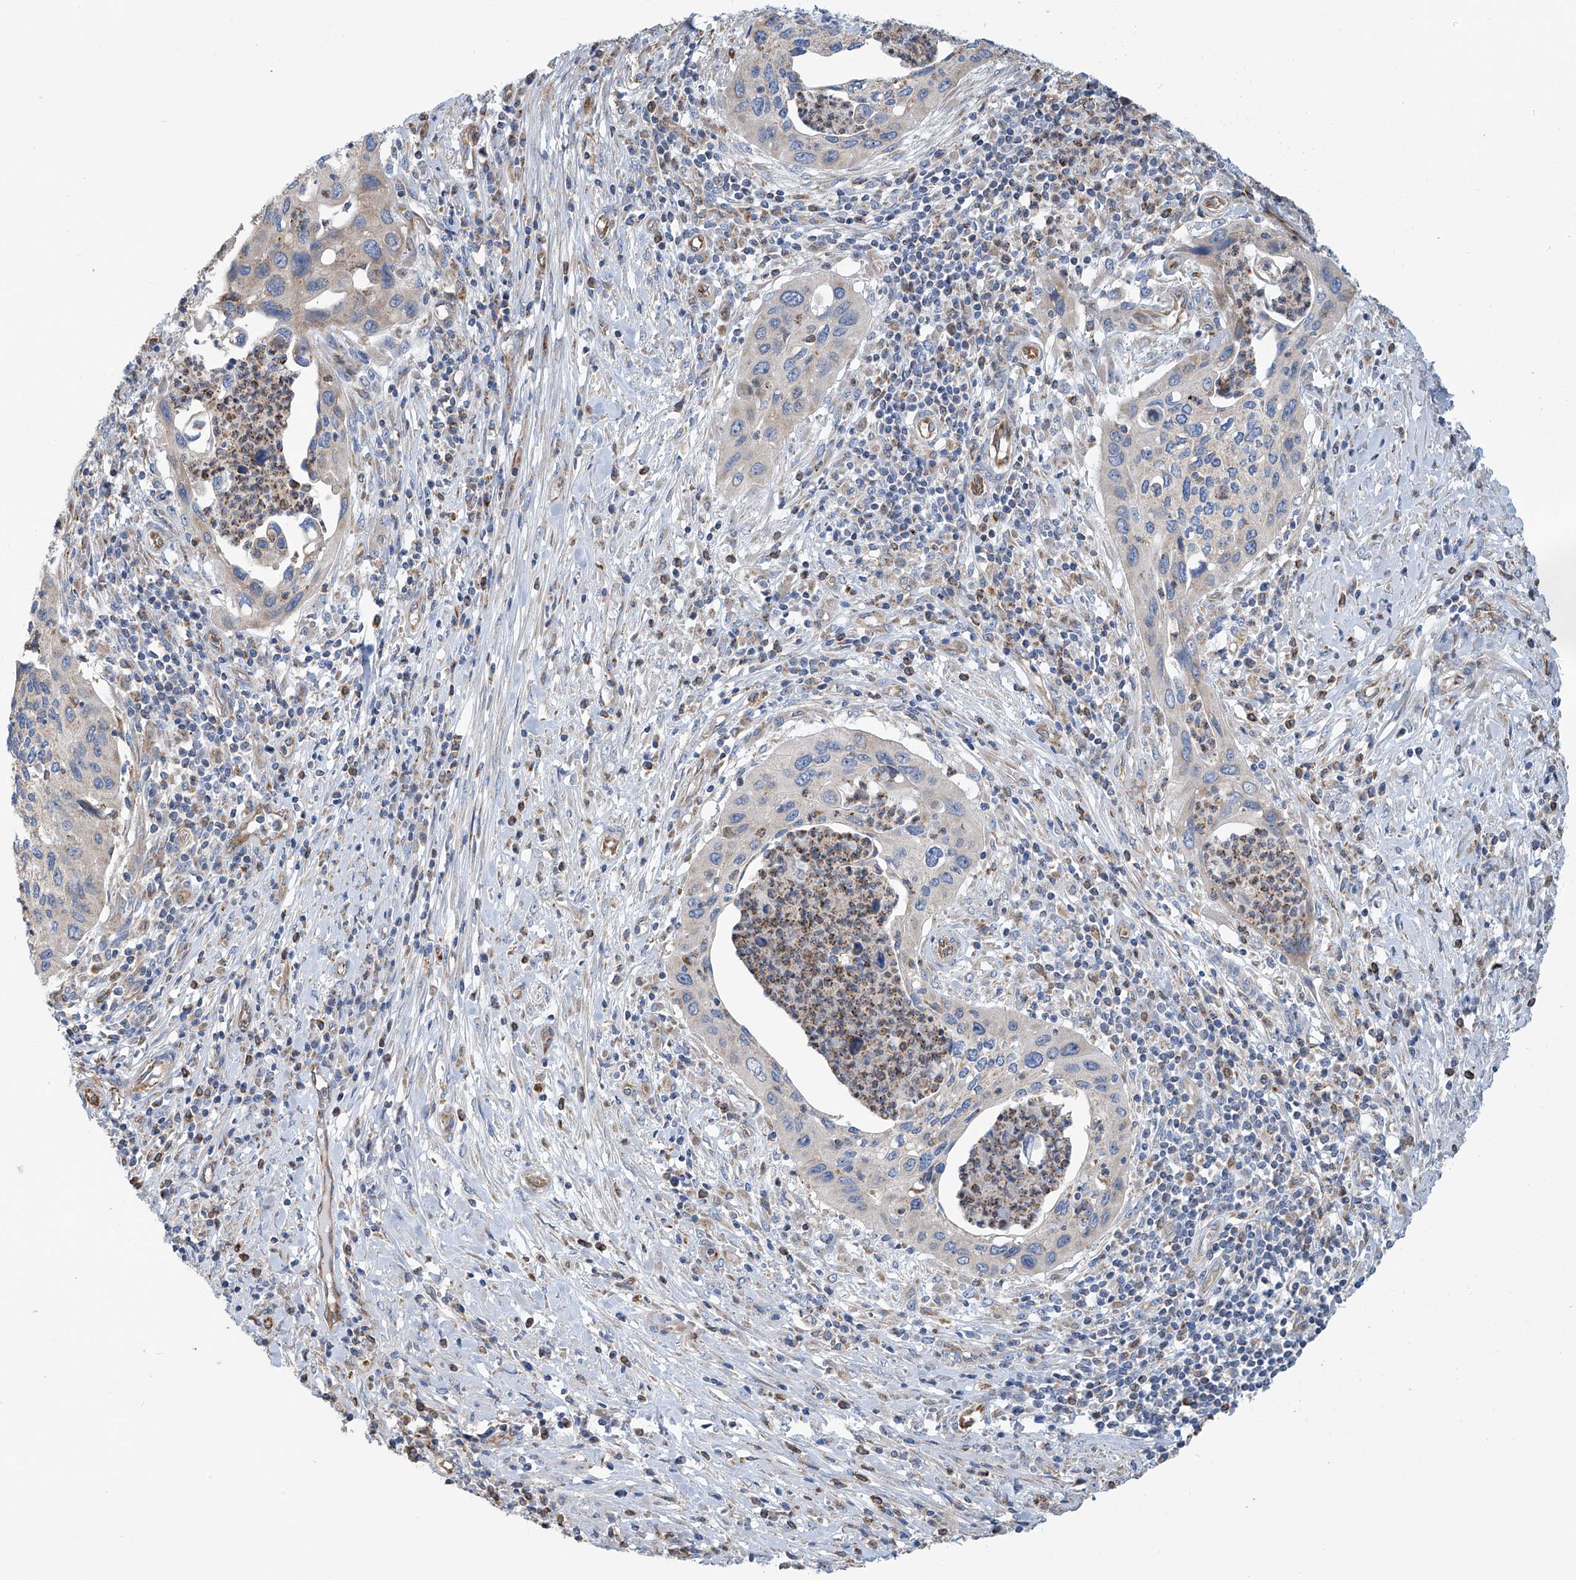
{"staining": {"intensity": "negative", "quantity": "none", "location": "none"}, "tissue": "cervical cancer", "cell_type": "Tumor cells", "image_type": "cancer", "snomed": [{"axis": "morphology", "description": "Squamous cell carcinoma, NOS"}, {"axis": "topography", "description": "Cervix"}], "caption": "Immunohistochemistry (IHC) image of cervical squamous cell carcinoma stained for a protein (brown), which shows no staining in tumor cells. (Brightfield microscopy of DAB (3,3'-diaminobenzidine) immunohistochemistry (IHC) at high magnification).", "gene": "EIF5B", "patient": {"sex": "female", "age": 38}}